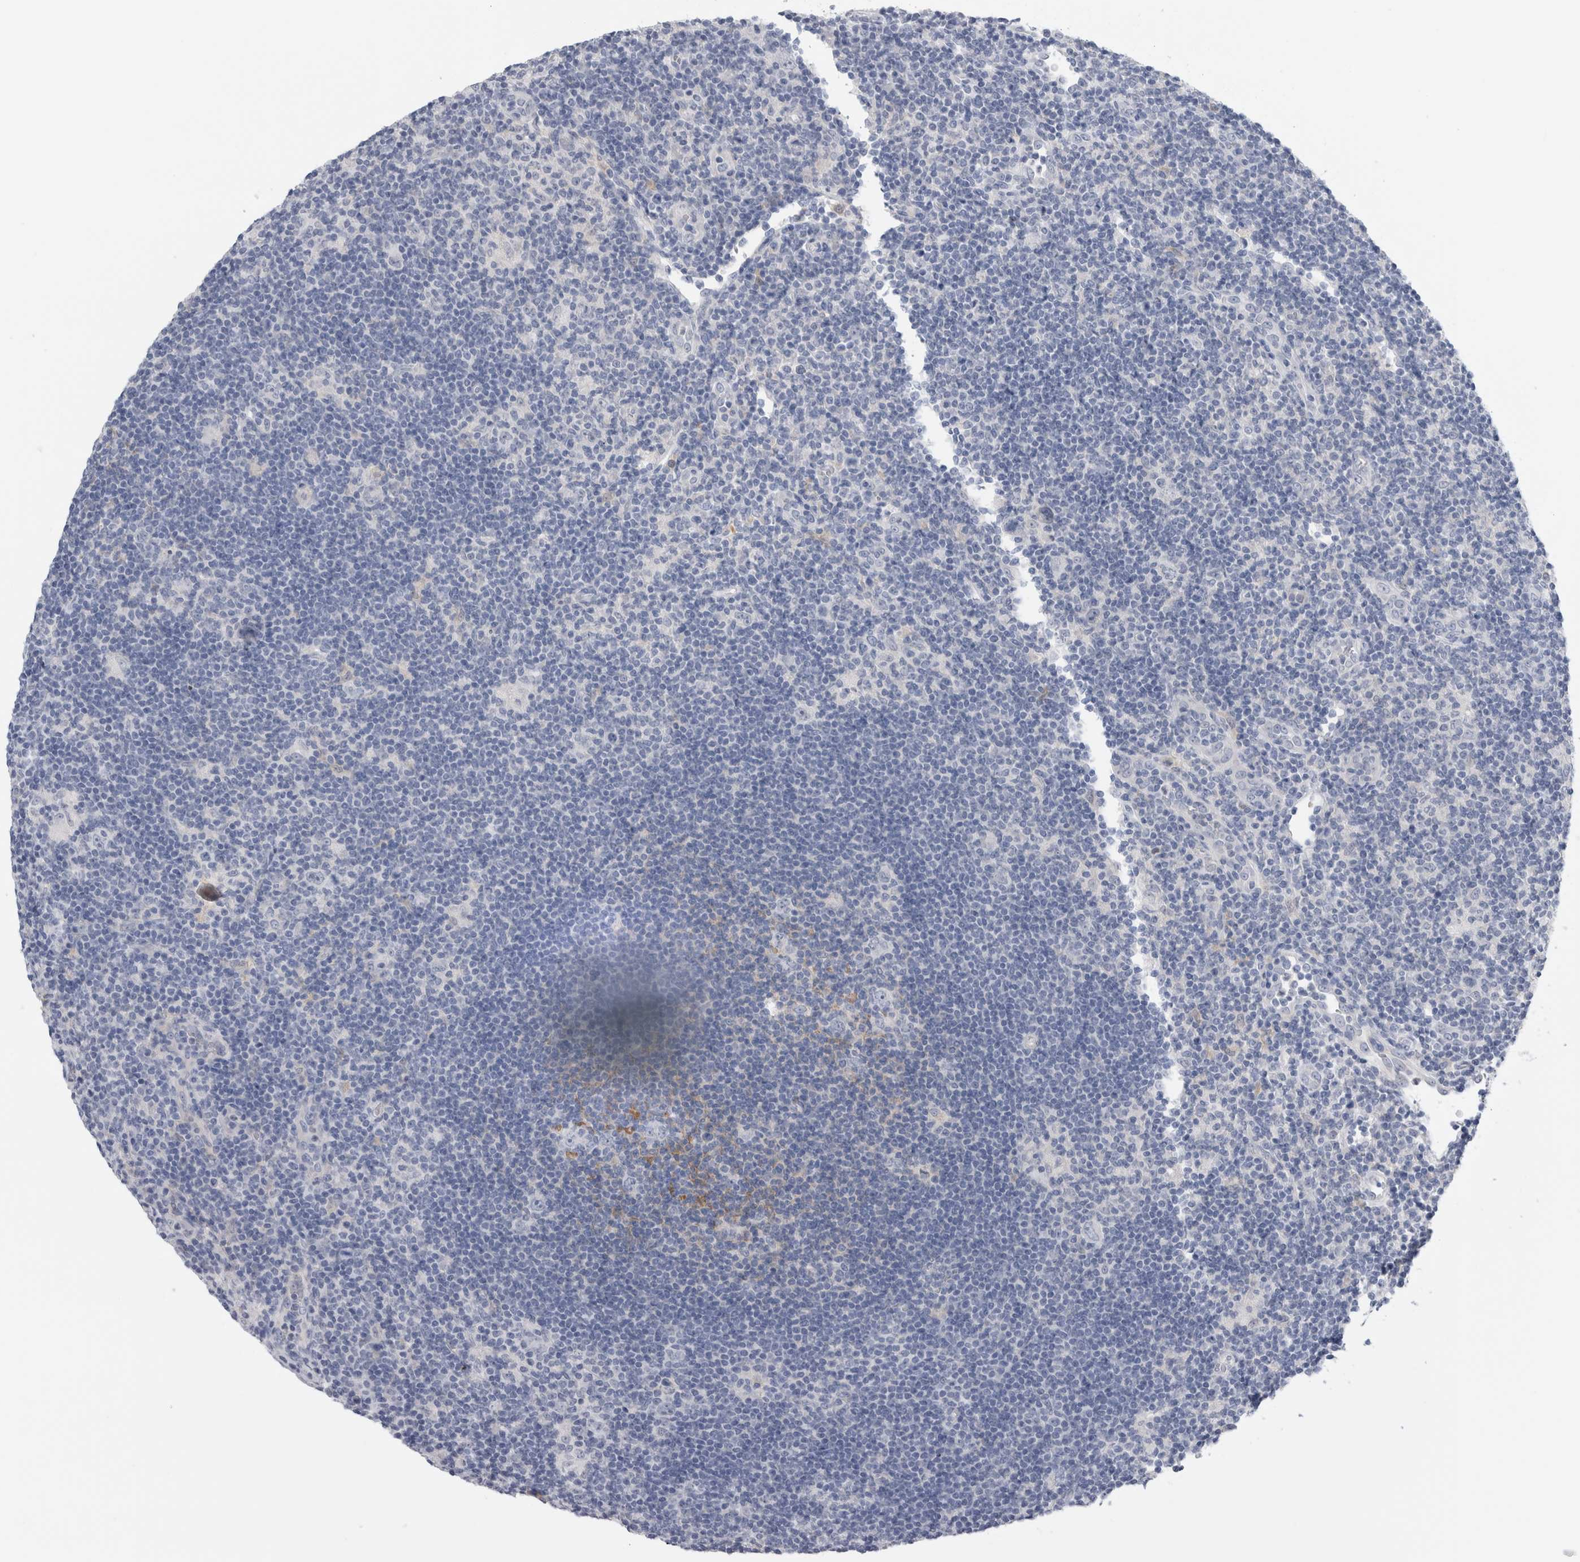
{"staining": {"intensity": "negative", "quantity": "none", "location": "none"}, "tissue": "lymphoma", "cell_type": "Tumor cells", "image_type": "cancer", "snomed": [{"axis": "morphology", "description": "Hodgkin's disease, NOS"}, {"axis": "topography", "description": "Lymph node"}], "caption": "This image is of lymphoma stained with IHC to label a protein in brown with the nuclei are counter-stained blue. There is no expression in tumor cells.", "gene": "SLC20A2", "patient": {"sex": "female", "age": 57}}